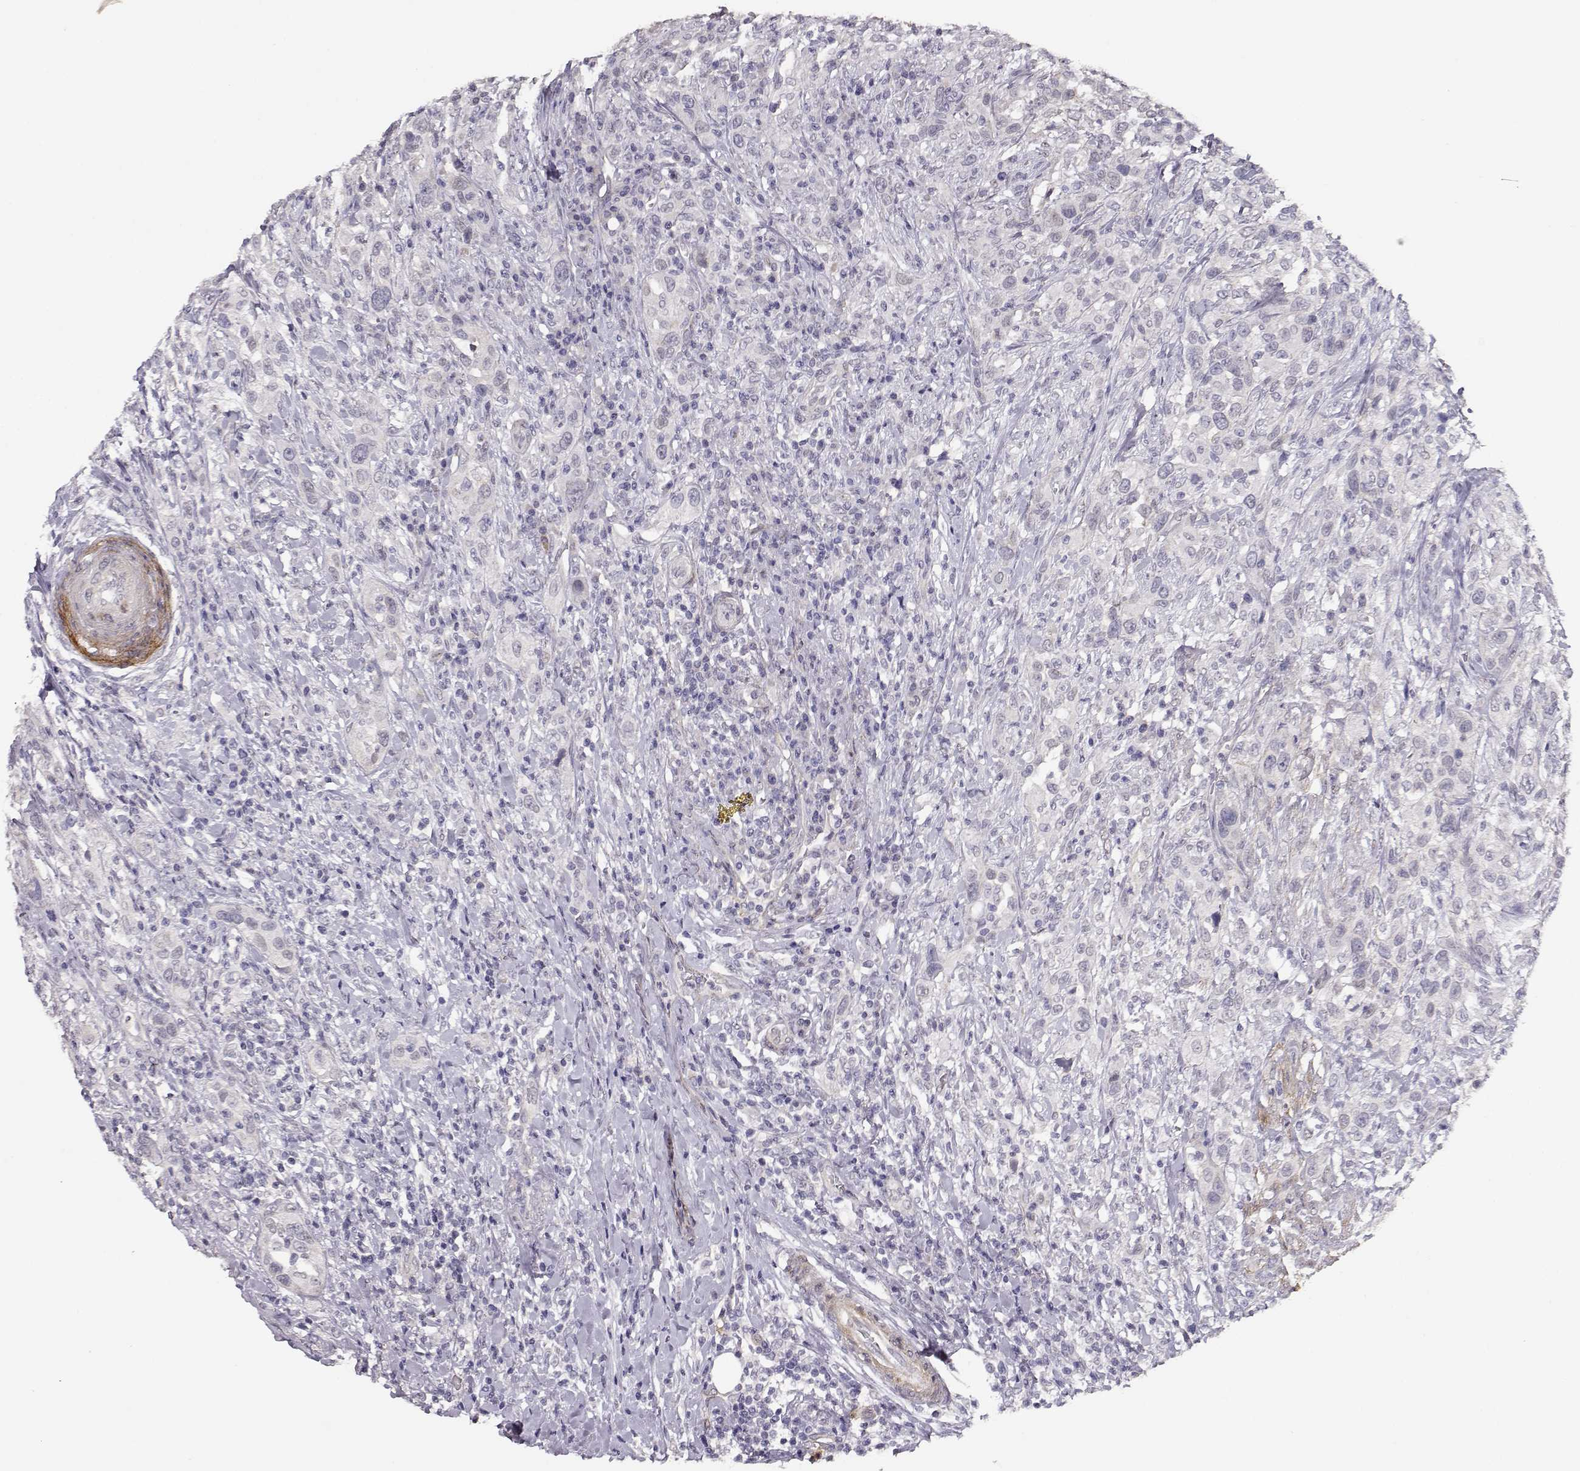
{"staining": {"intensity": "negative", "quantity": "none", "location": "none"}, "tissue": "urothelial cancer", "cell_type": "Tumor cells", "image_type": "cancer", "snomed": [{"axis": "morphology", "description": "Urothelial carcinoma, NOS"}, {"axis": "morphology", "description": "Urothelial carcinoma, High grade"}, {"axis": "topography", "description": "Urinary bladder"}], "caption": "Protein analysis of urothelial cancer reveals no significant positivity in tumor cells.", "gene": "LAMA5", "patient": {"sex": "female", "age": 64}}